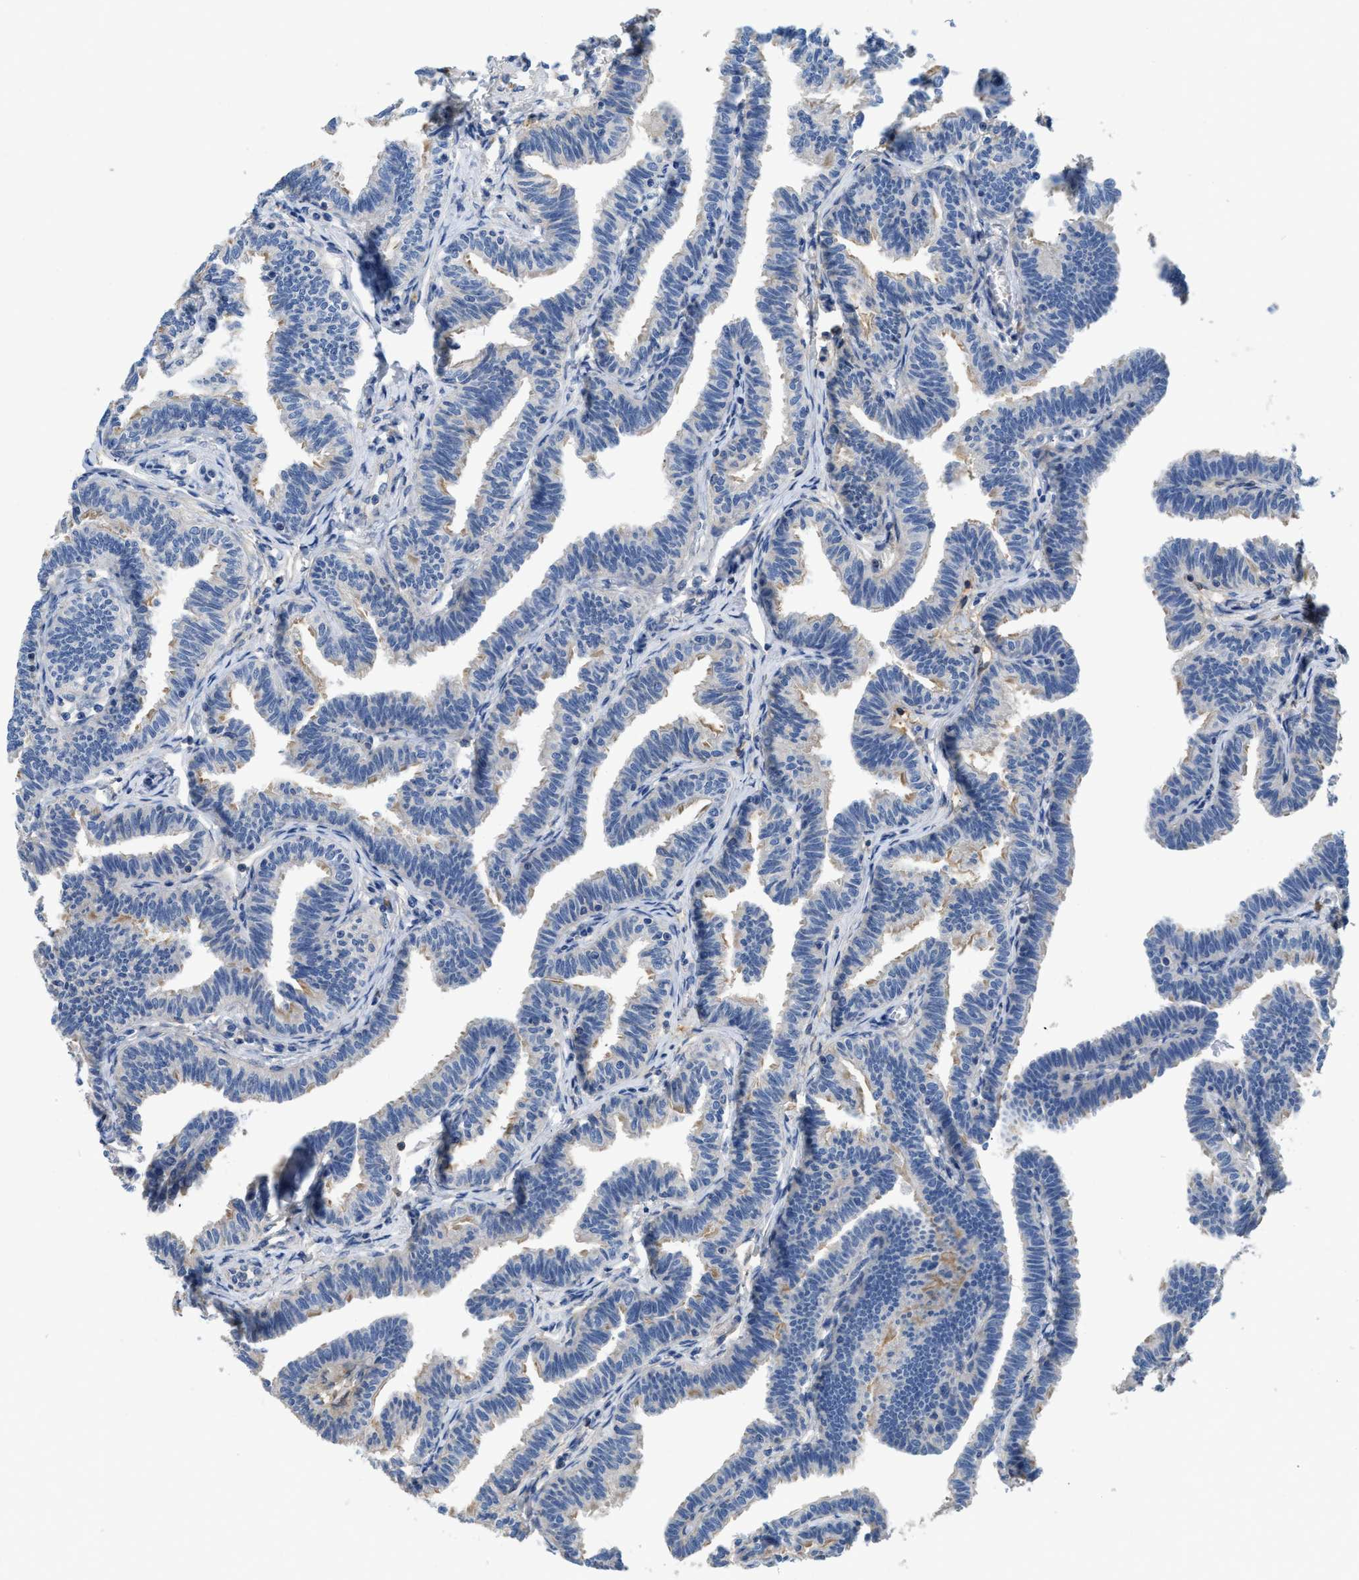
{"staining": {"intensity": "weak", "quantity": "25%-75%", "location": "cytoplasmic/membranous"}, "tissue": "fallopian tube", "cell_type": "Glandular cells", "image_type": "normal", "snomed": [{"axis": "morphology", "description": "Normal tissue, NOS"}, {"axis": "topography", "description": "Fallopian tube"}, {"axis": "topography", "description": "Ovary"}], "caption": "Protein positivity by immunohistochemistry (IHC) shows weak cytoplasmic/membranous expression in about 25%-75% of glandular cells in unremarkable fallopian tube. (IHC, brightfield microscopy, high magnification).", "gene": "C1S", "patient": {"sex": "female", "age": 23}}